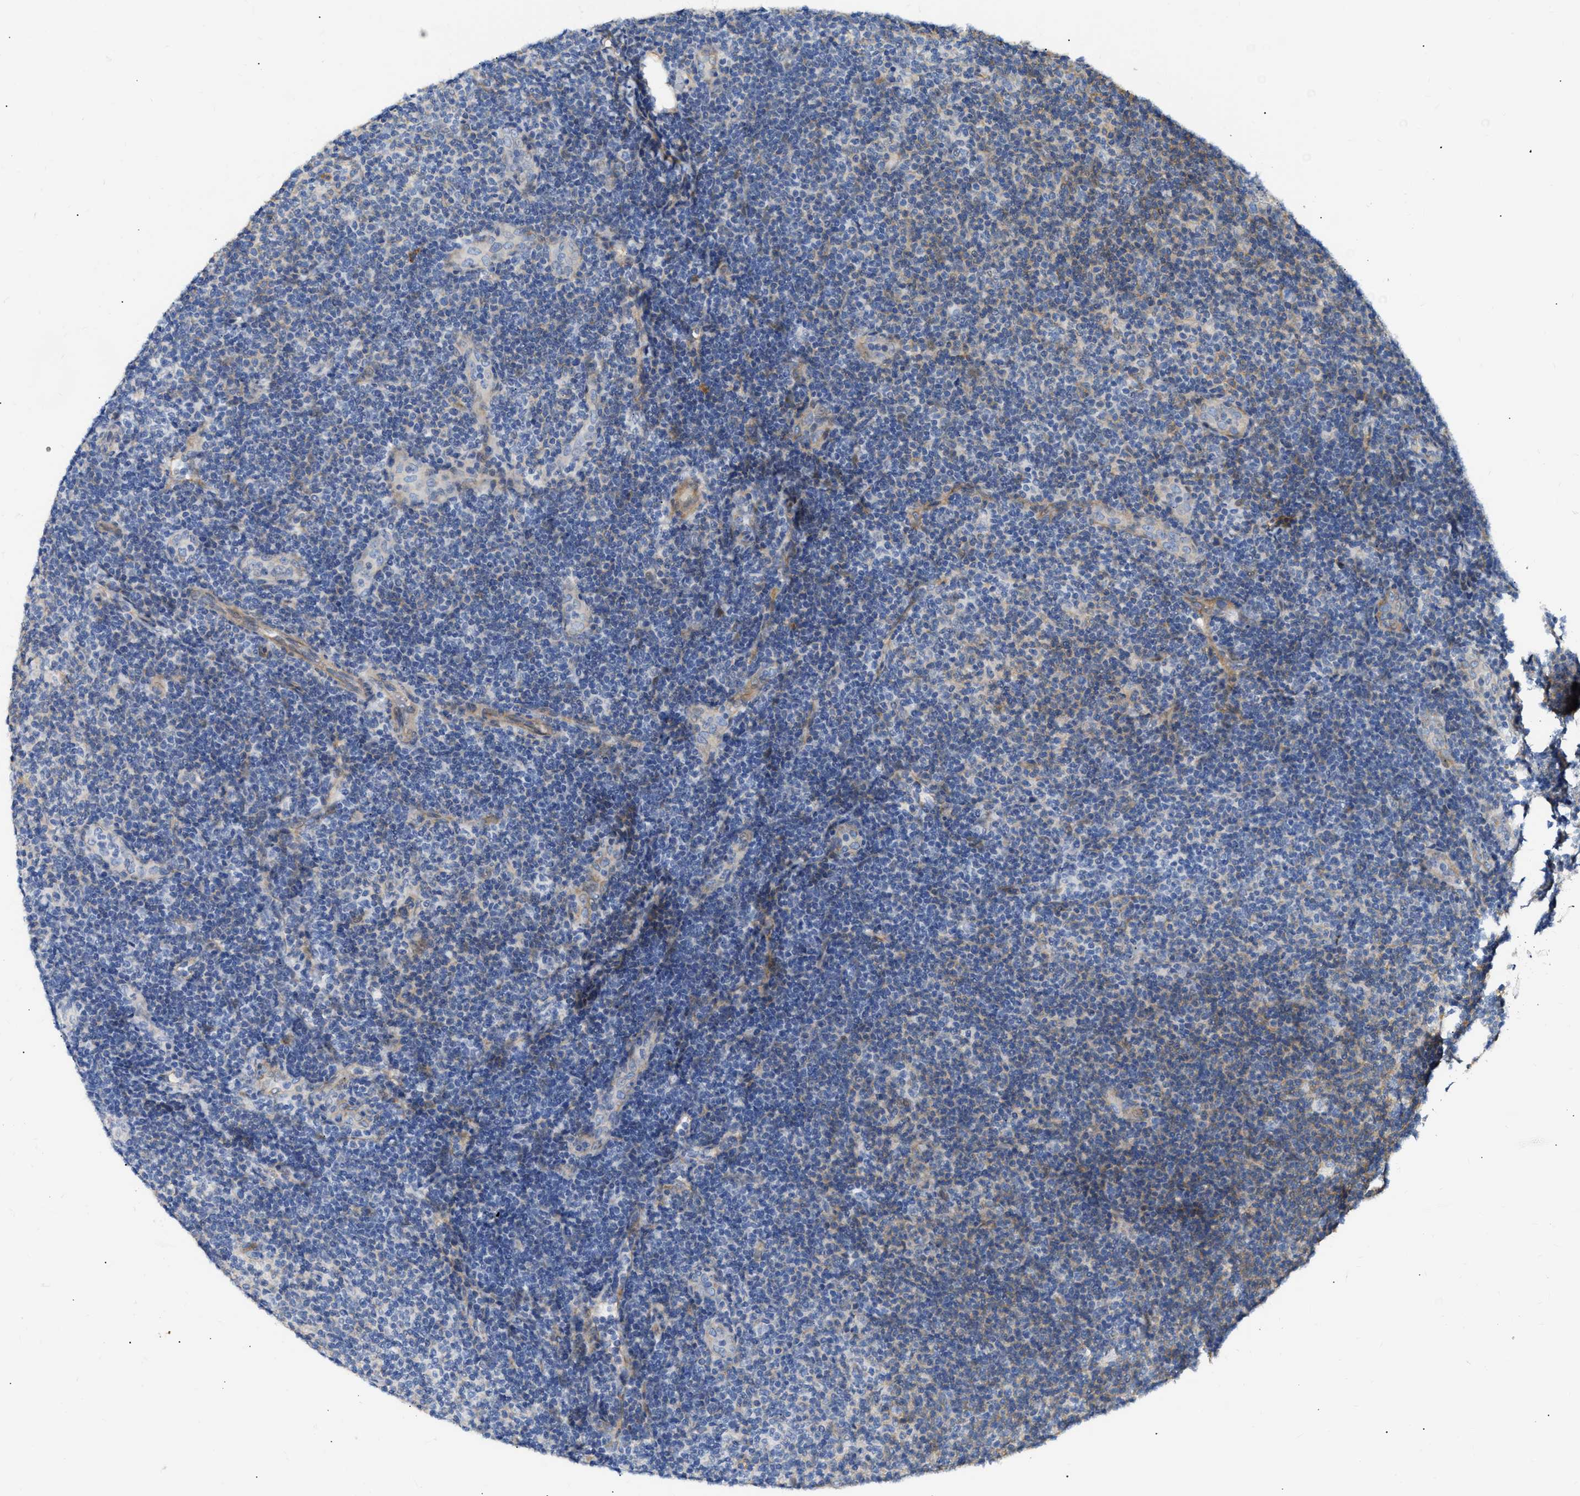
{"staining": {"intensity": "moderate", "quantity": "<25%", "location": "cytoplasmic/membranous"}, "tissue": "lymphoma", "cell_type": "Tumor cells", "image_type": "cancer", "snomed": [{"axis": "morphology", "description": "Malignant lymphoma, non-Hodgkin's type, Low grade"}, {"axis": "topography", "description": "Lymph node"}], "caption": "IHC histopathology image of low-grade malignant lymphoma, non-Hodgkin's type stained for a protein (brown), which reveals low levels of moderate cytoplasmic/membranous expression in approximately <25% of tumor cells.", "gene": "FHL1", "patient": {"sex": "male", "age": 83}}